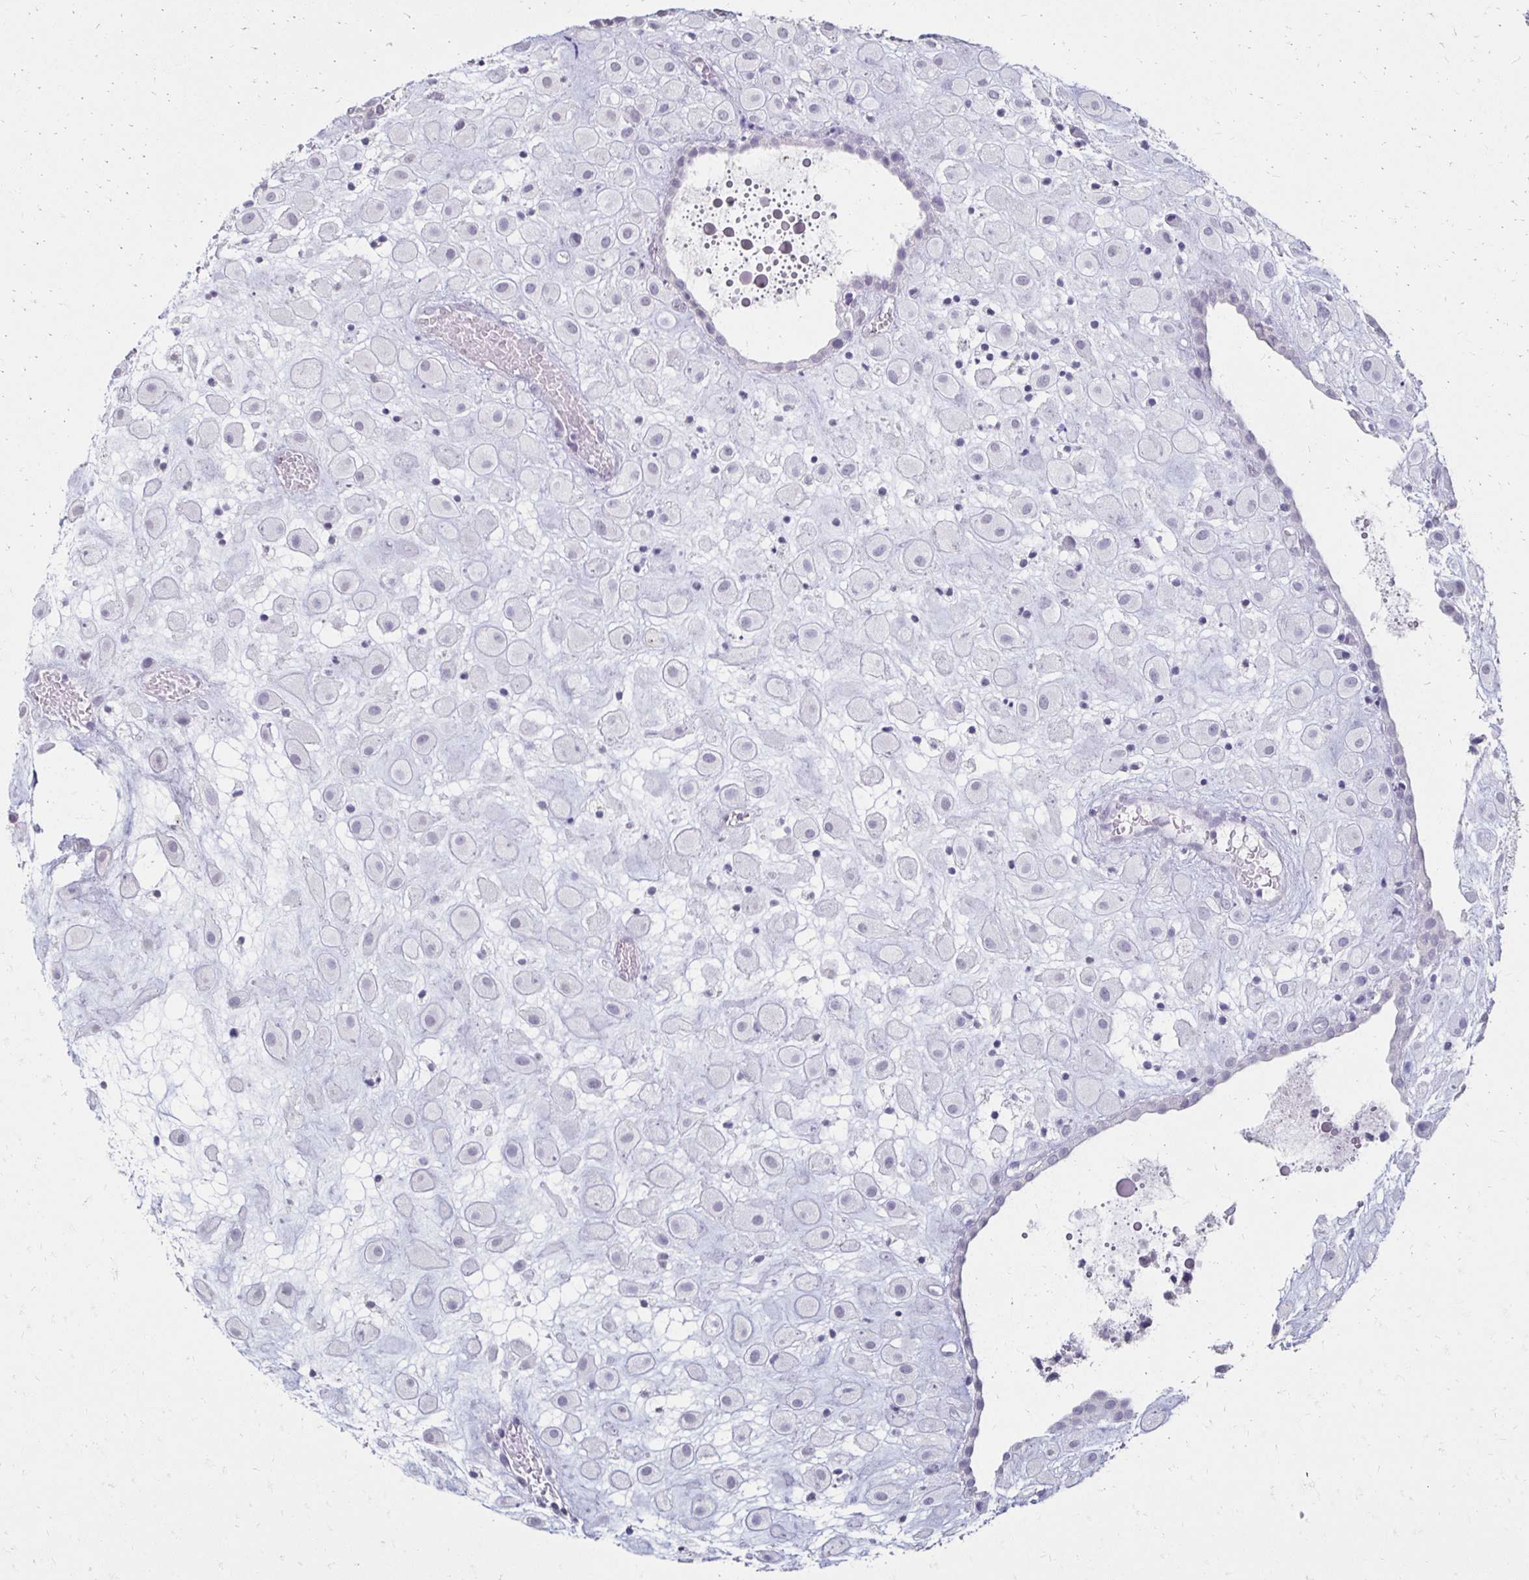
{"staining": {"intensity": "negative", "quantity": "none", "location": "none"}, "tissue": "placenta", "cell_type": "Decidual cells", "image_type": "normal", "snomed": [{"axis": "morphology", "description": "Normal tissue, NOS"}, {"axis": "topography", "description": "Placenta"}], "caption": "Protein analysis of benign placenta reveals no significant positivity in decidual cells.", "gene": "TOMM34", "patient": {"sex": "female", "age": 24}}